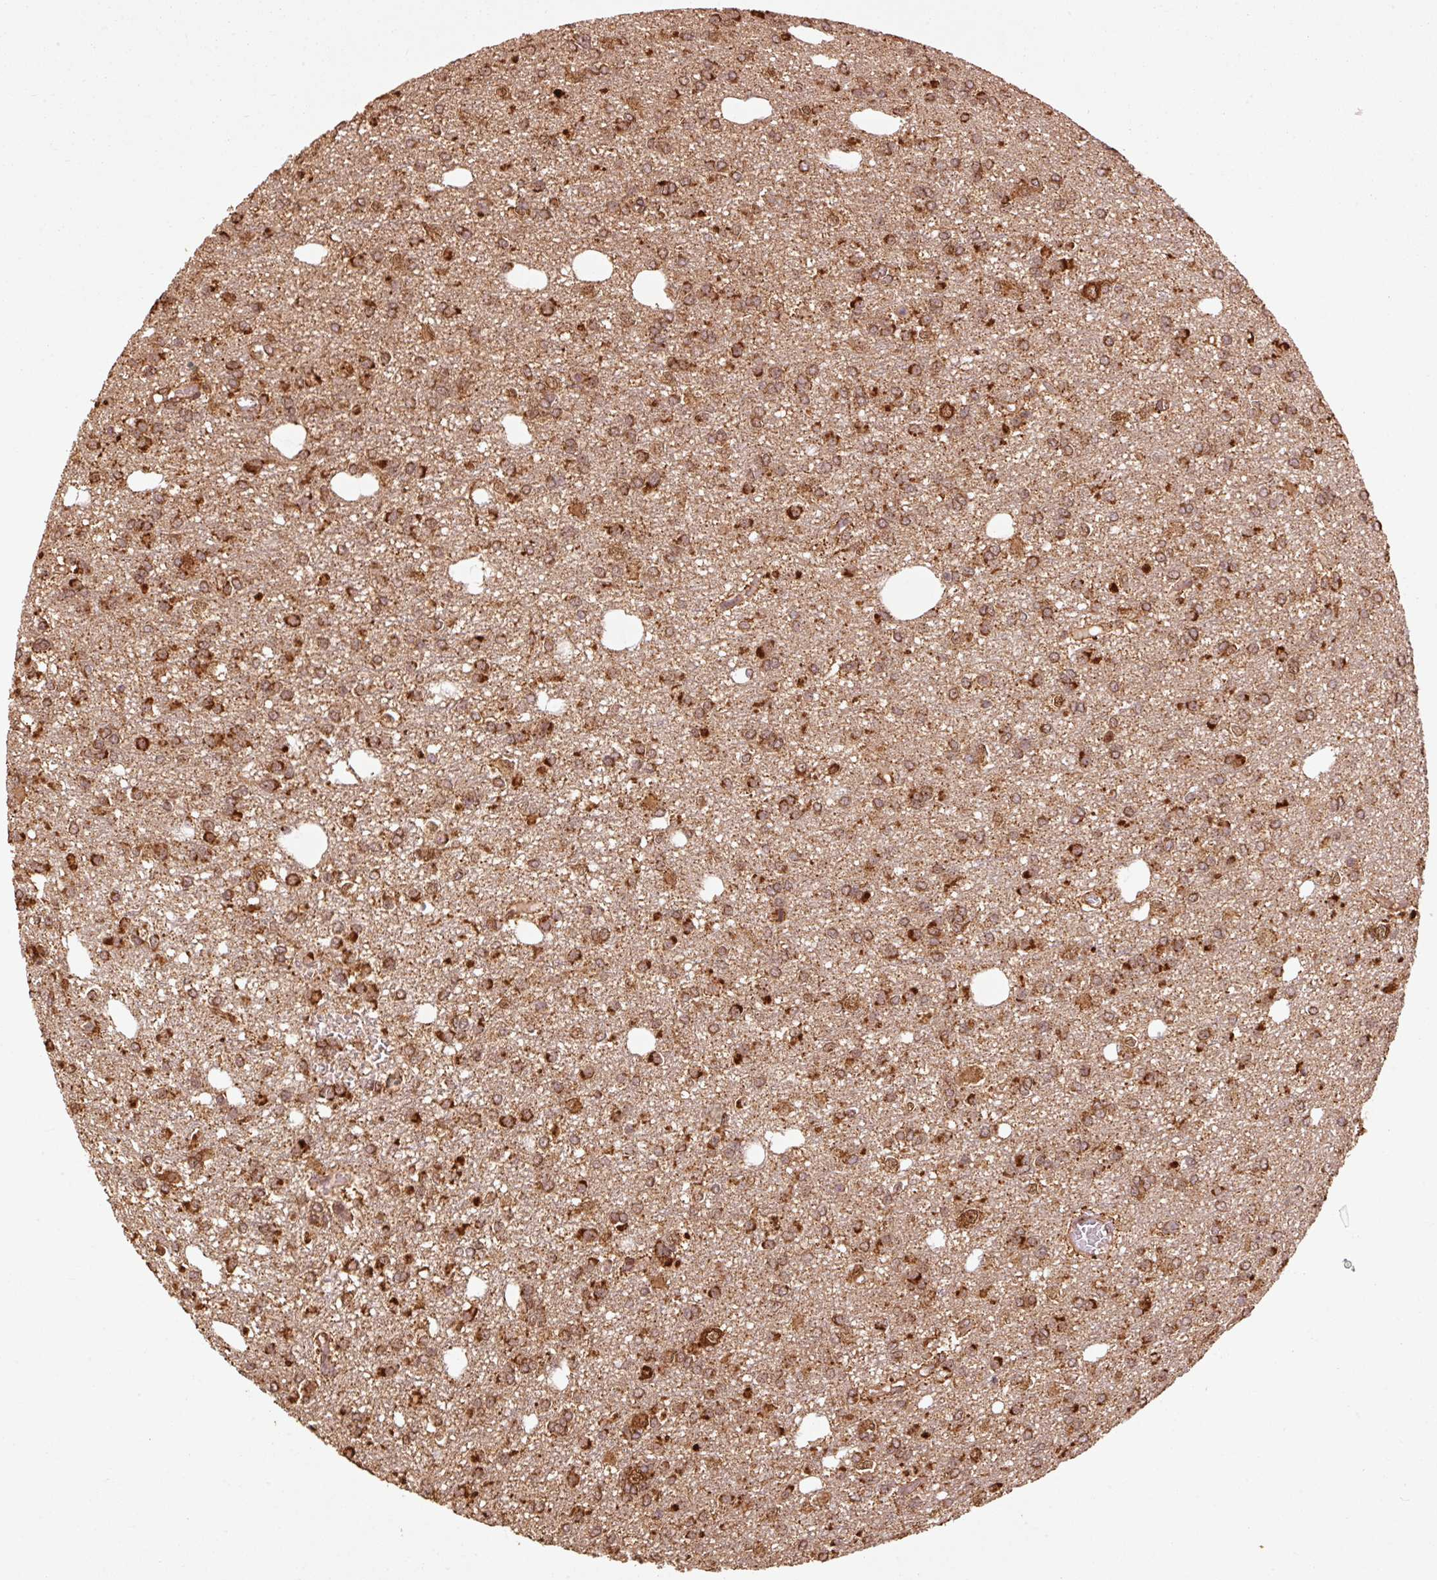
{"staining": {"intensity": "strong", "quantity": ">75%", "location": "cytoplasmic/membranous"}, "tissue": "glioma", "cell_type": "Tumor cells", "image_type": "cancer", "snomed": [{"axis": "morphology", "description": "Glioma, malignant, Low grade"}, {"axis": "topography", "description": "Brain"}], "caption": "Protein analysis of glioma tissue reveals strong cytoplasmic/membranous expression in approximately >75% of tumor cells.", "gene": "MRPL16", "patient": {"sex": "male", "age": 26}}